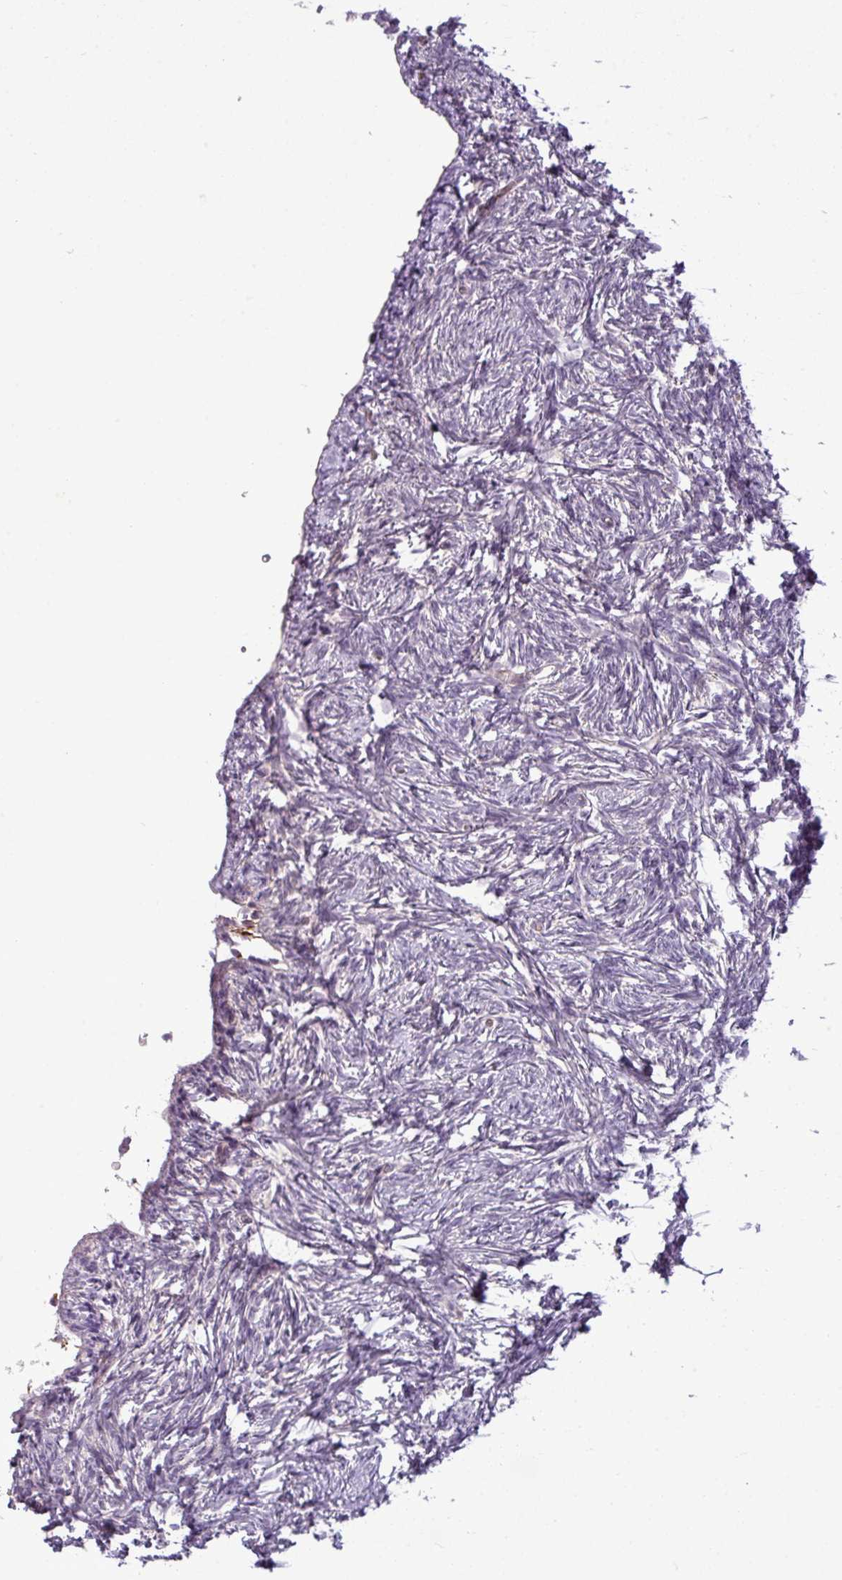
{"staining": {"intensity": "negative", "quantity": "none", "location": "none"}, "tissue": "ovary", "cell_type": "Follicle cells", "image_type": "normal", "snomed": [{"axis": "morphology", "description": "Normal tissue, NOS"}, {"axis": "topography", "description": "Ovary"}], "caption": "Immunohistochemistry (IHC) of unremarkable human ovary reveals no positivity in follicle cells.", "gene": "ZNF35", "patient": {"sex": "female", "age": 51}}